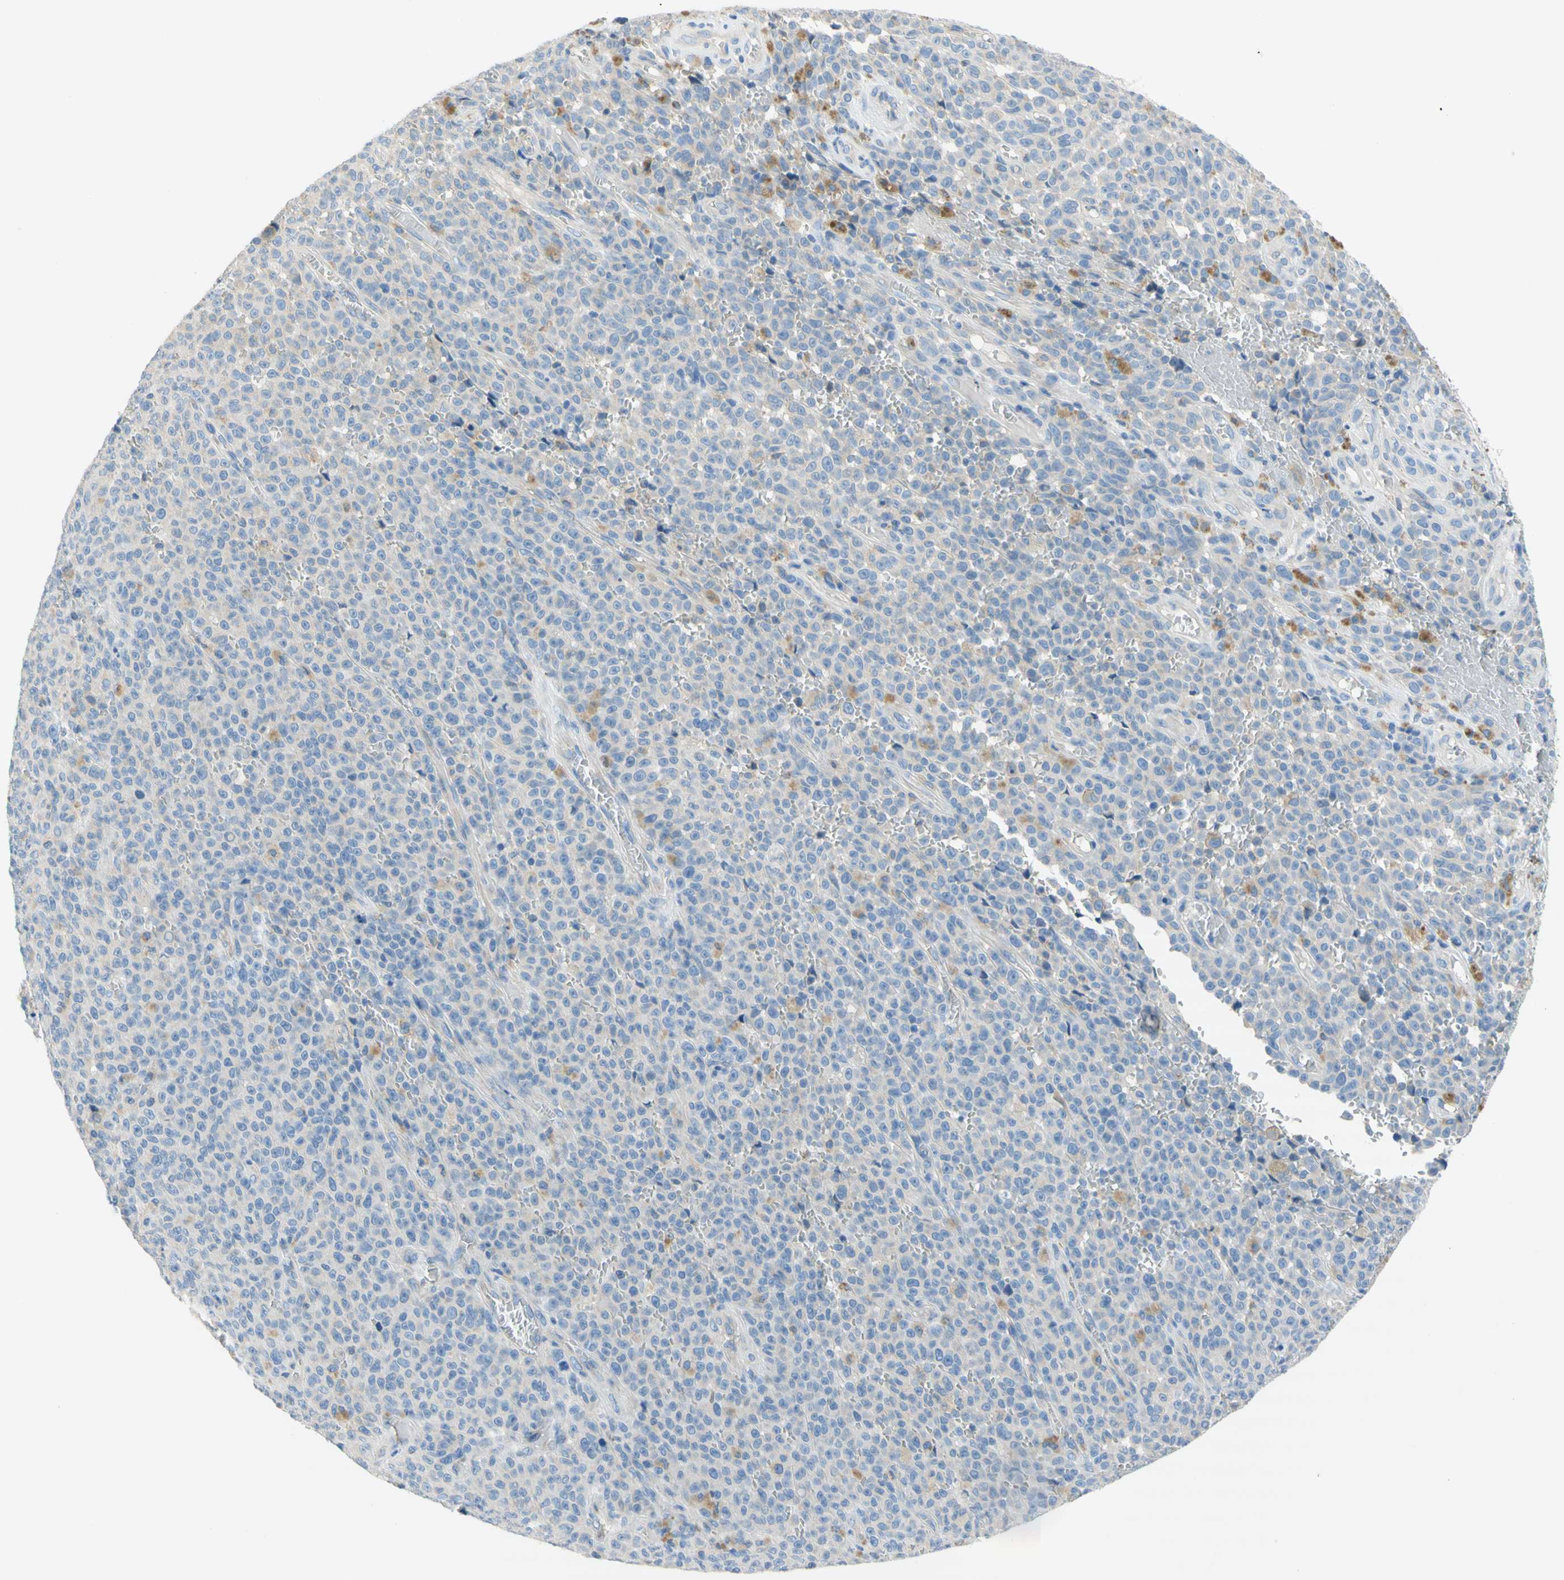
{"staining": {"intensity": "moderate", "quantity": "<25%", "location": "cytoplasmic/membranous"}, "tissue": "melanoma", "cell_type": "Tumor cells", "image_type": "cancer", "snomed": [{"axis": "morphology", "description": "Malignant melanoma, NOS"}, {"axis": "topography", "description": "Skin"}], "caption": "A micrograph showing moderate cytoplasmic/membranous staining in approximately <25% of tumor cells in melanoma, as visualized by brown immunohistochemical staining.", "gene": "F3", "patient": {"sex": "female", "age": 82}}